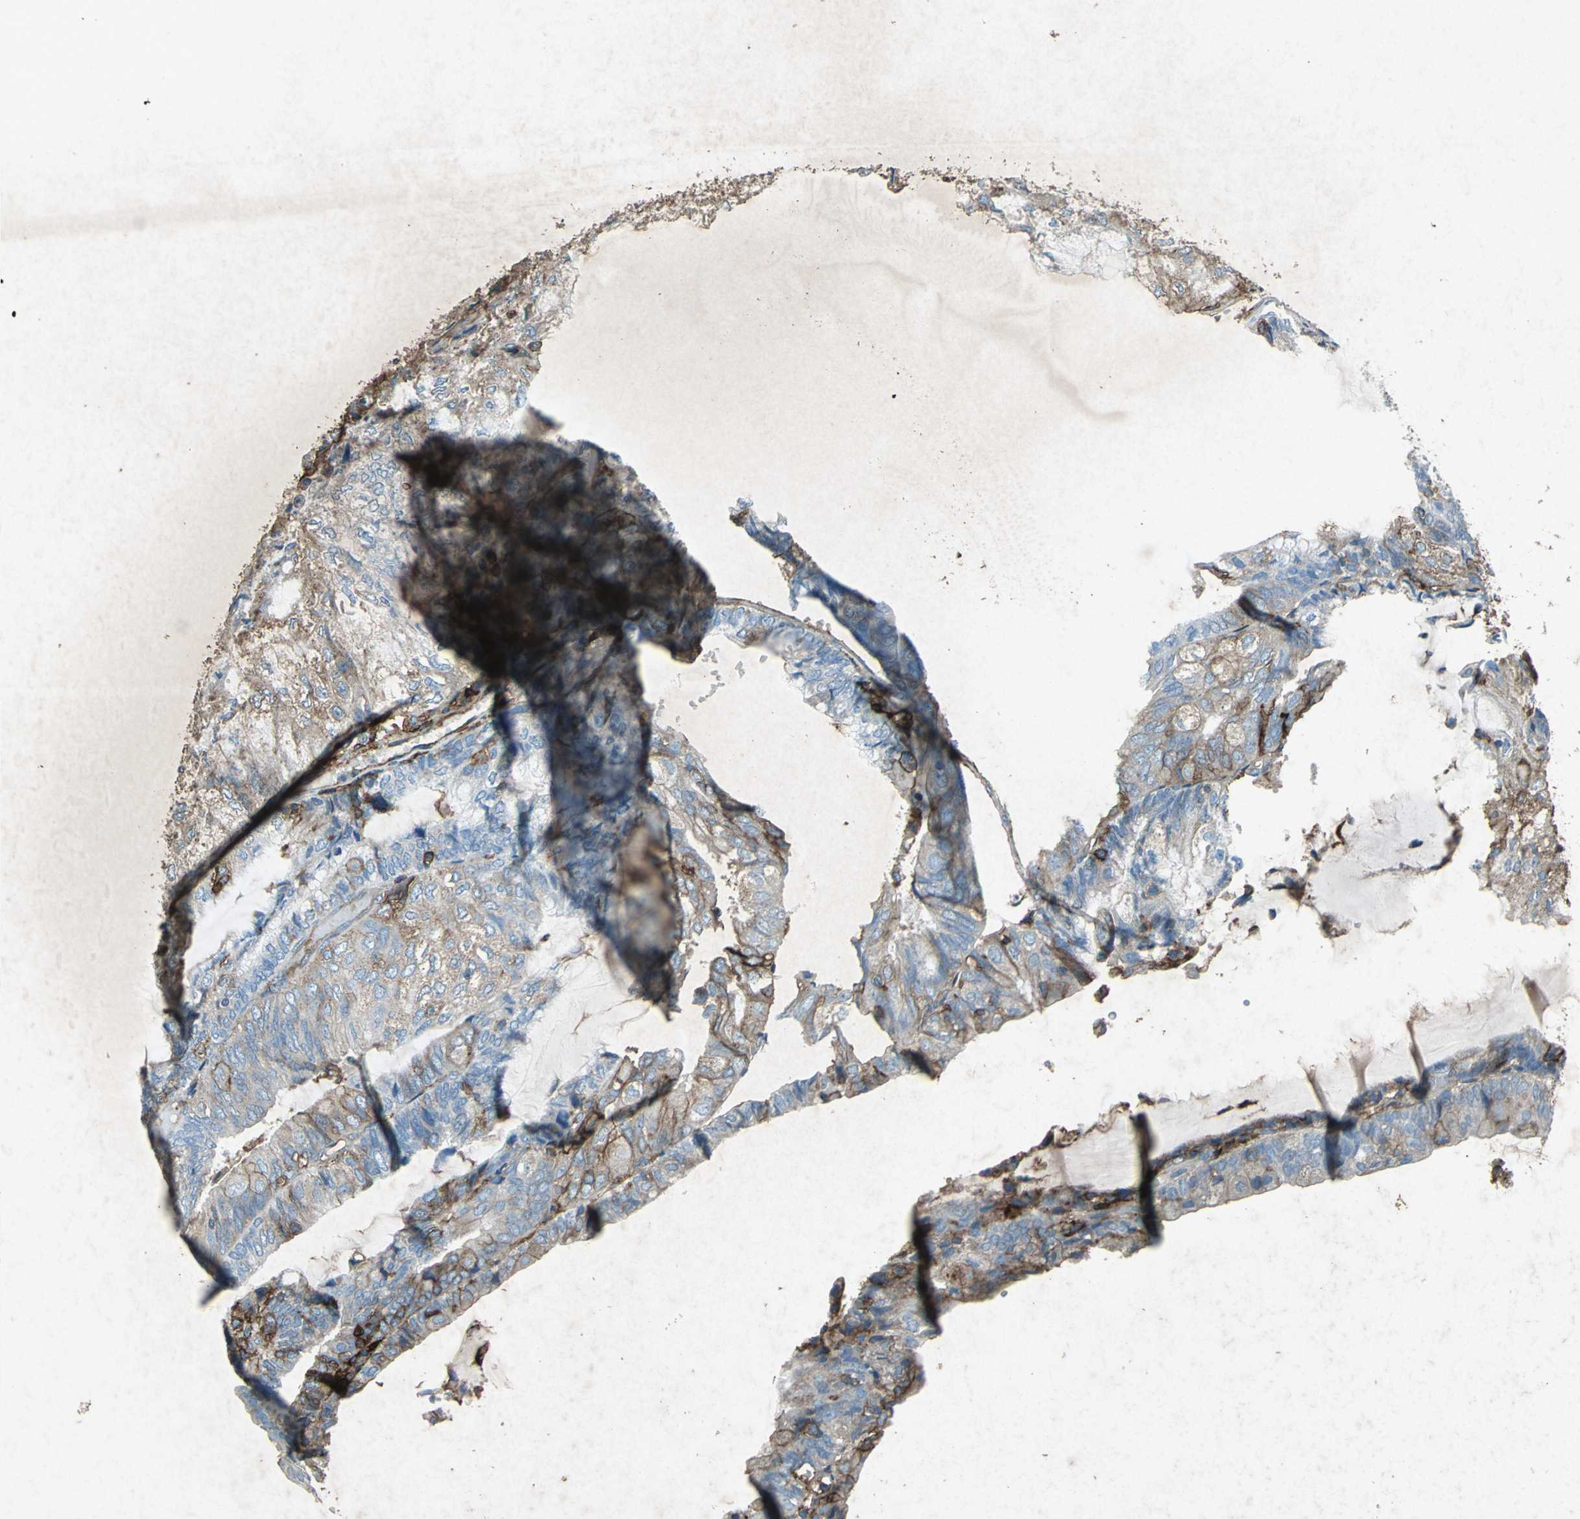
{"staining": {"intensity": "moderate", "quantity": ">75%", "location": "cytoplasmic/membranous"}, "tissue": "endometrial cancer", "cell_type": "Tumor cells", "image_type": "cancer", "snomed": [{"axis": "morphology", "description": "Adenocarcinoma, NOS"}, {"axis": "topography", "description": "Endometrium"}], "caption": "Immunohistochemical staining of endometrial adenocarcinoma exhibits moderate cytoplasmic/membranous protein expression in approximately >75% of tumor cells.", "gene": "CCR6", "patient": {"sex": "female", "age": 81}}